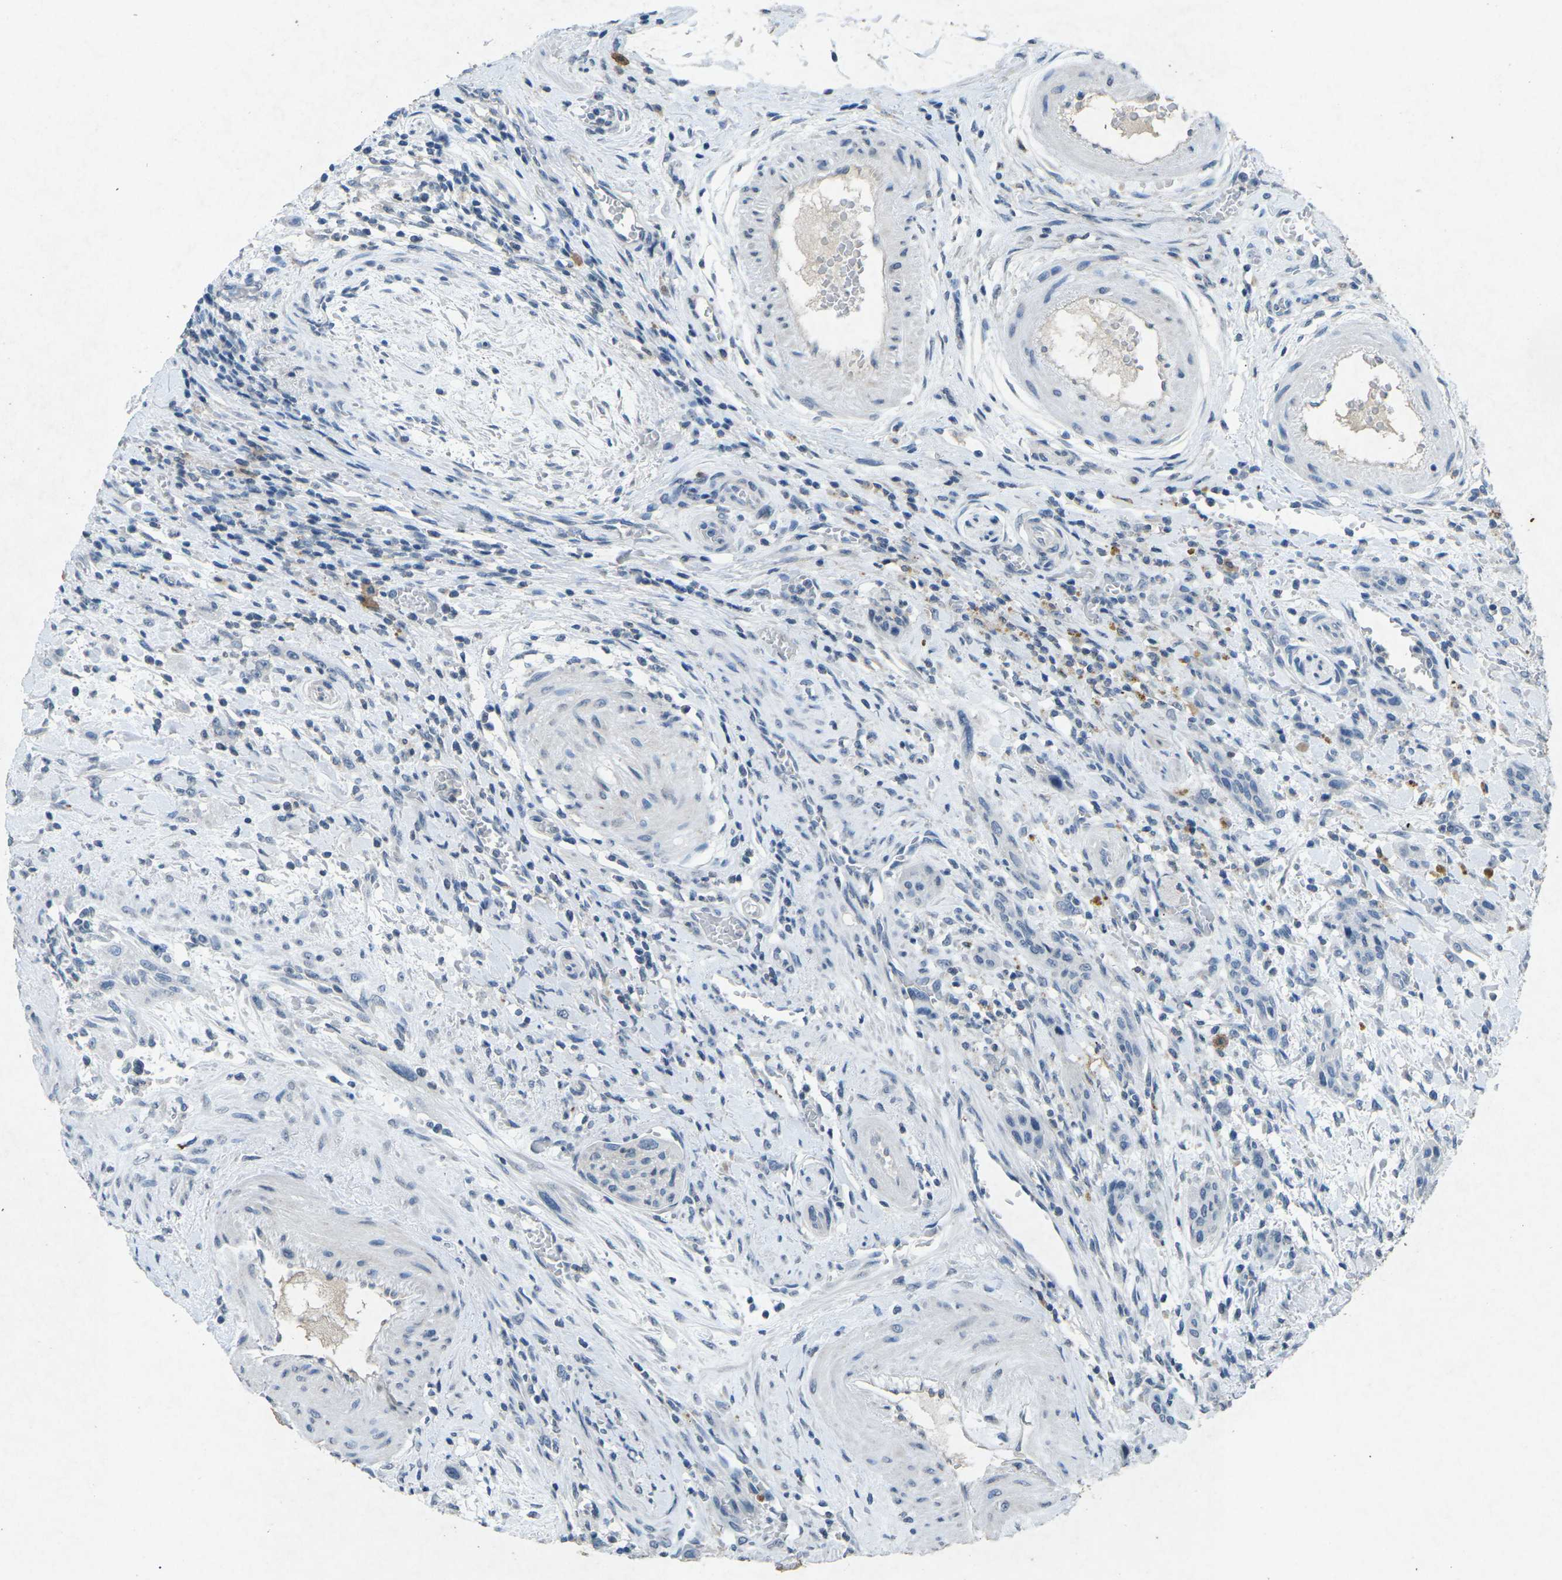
{"staining": {"intensity": "negative", "quantity": "none", "location": "none"}, "tissue": "urothelial cancer", "cell_type": "Tumor cells", "image_type": "cancer", "snomed": [{"axis": "morphology", "description": "Urothelial carcinoma, High grade"}, {"axis": "topography", "description": "Urinary bladder"}], "caption": "This is an immunohistochemistry image of human high-grade urothelial carcinoma. There is no expression in tumor cells.", "gene": "A1BG", "patient": {"sex": "male", "age": 35}}